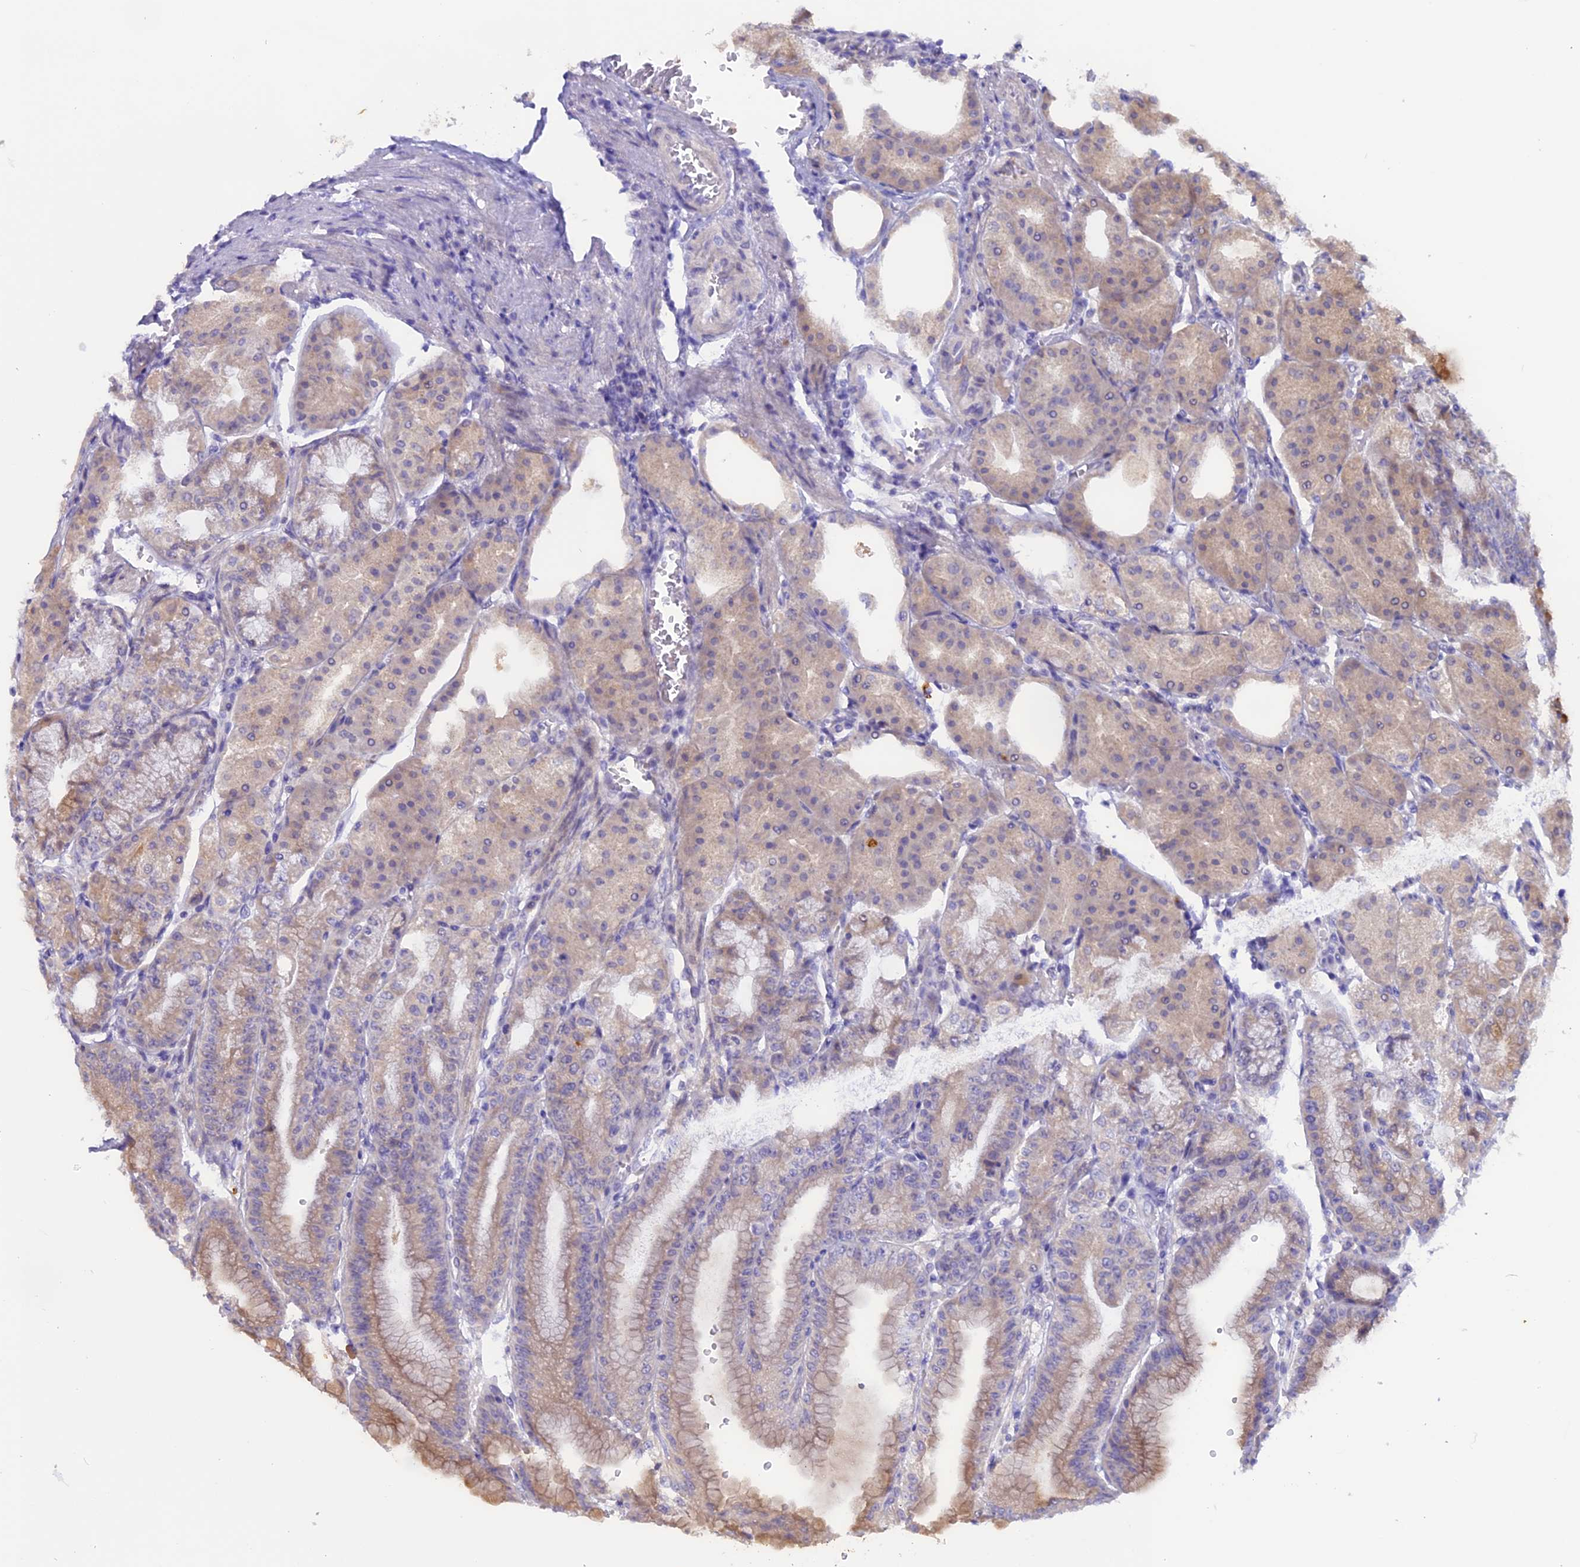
{"staining": {"intensity": "weak", "quantity": "<25%", "location": "cytoplasmic/membranous"}, "tissue": "stomach", "cell_type": "Glandular cells", "image_type": "normal", "snomed": [{"axis": "morphology", "description": "Normal tissue, NOS"}, {"axis": "topography", "description": "Stomach, lower"}], "caption": "The photomicrograph demonstrates no staining of glandular cells in benign stomach.", "gene": "MEMO1", "patient": {"sex": "male", "age": 71}}